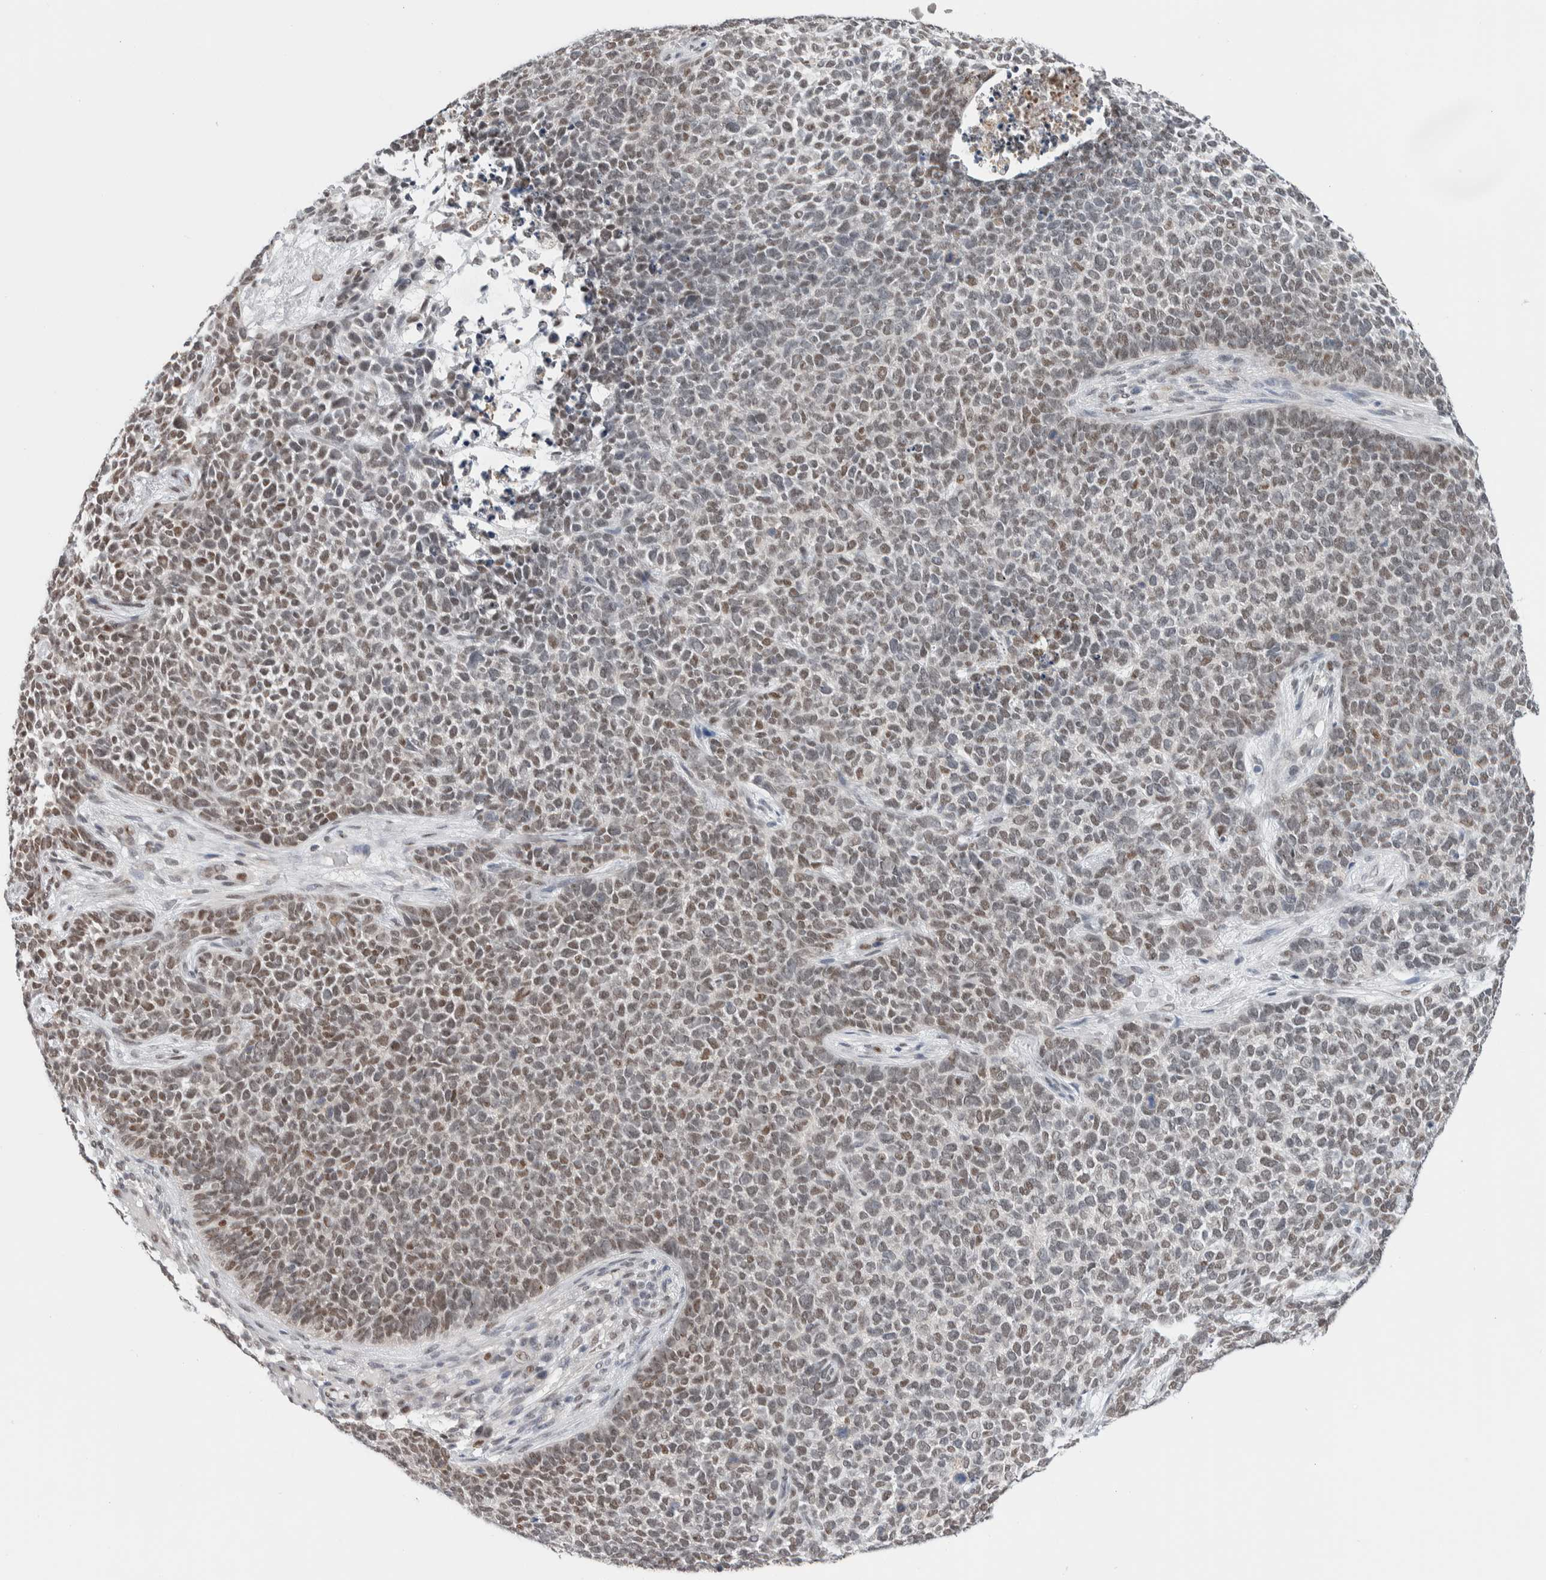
{"staining": {"intensity": "weak", "quantity": "25%-75%", "location": "nuclear"}, "tissue": "skin cancer", "cell_type": "Tumor cells", "image_type": "cancer", "snomed": [{"axis": "morphology", "description": "Basal cell carcinoma"}, {"axis": "topography", "description": "Skin"}], "caption": "A photomicrograph of basal cell carcinoma (skin) stained for a protein displays weak nuclear brown staining in tumor cells.", "gene": "PRMT1", "patient": {"sex": "female", "age": 84}}